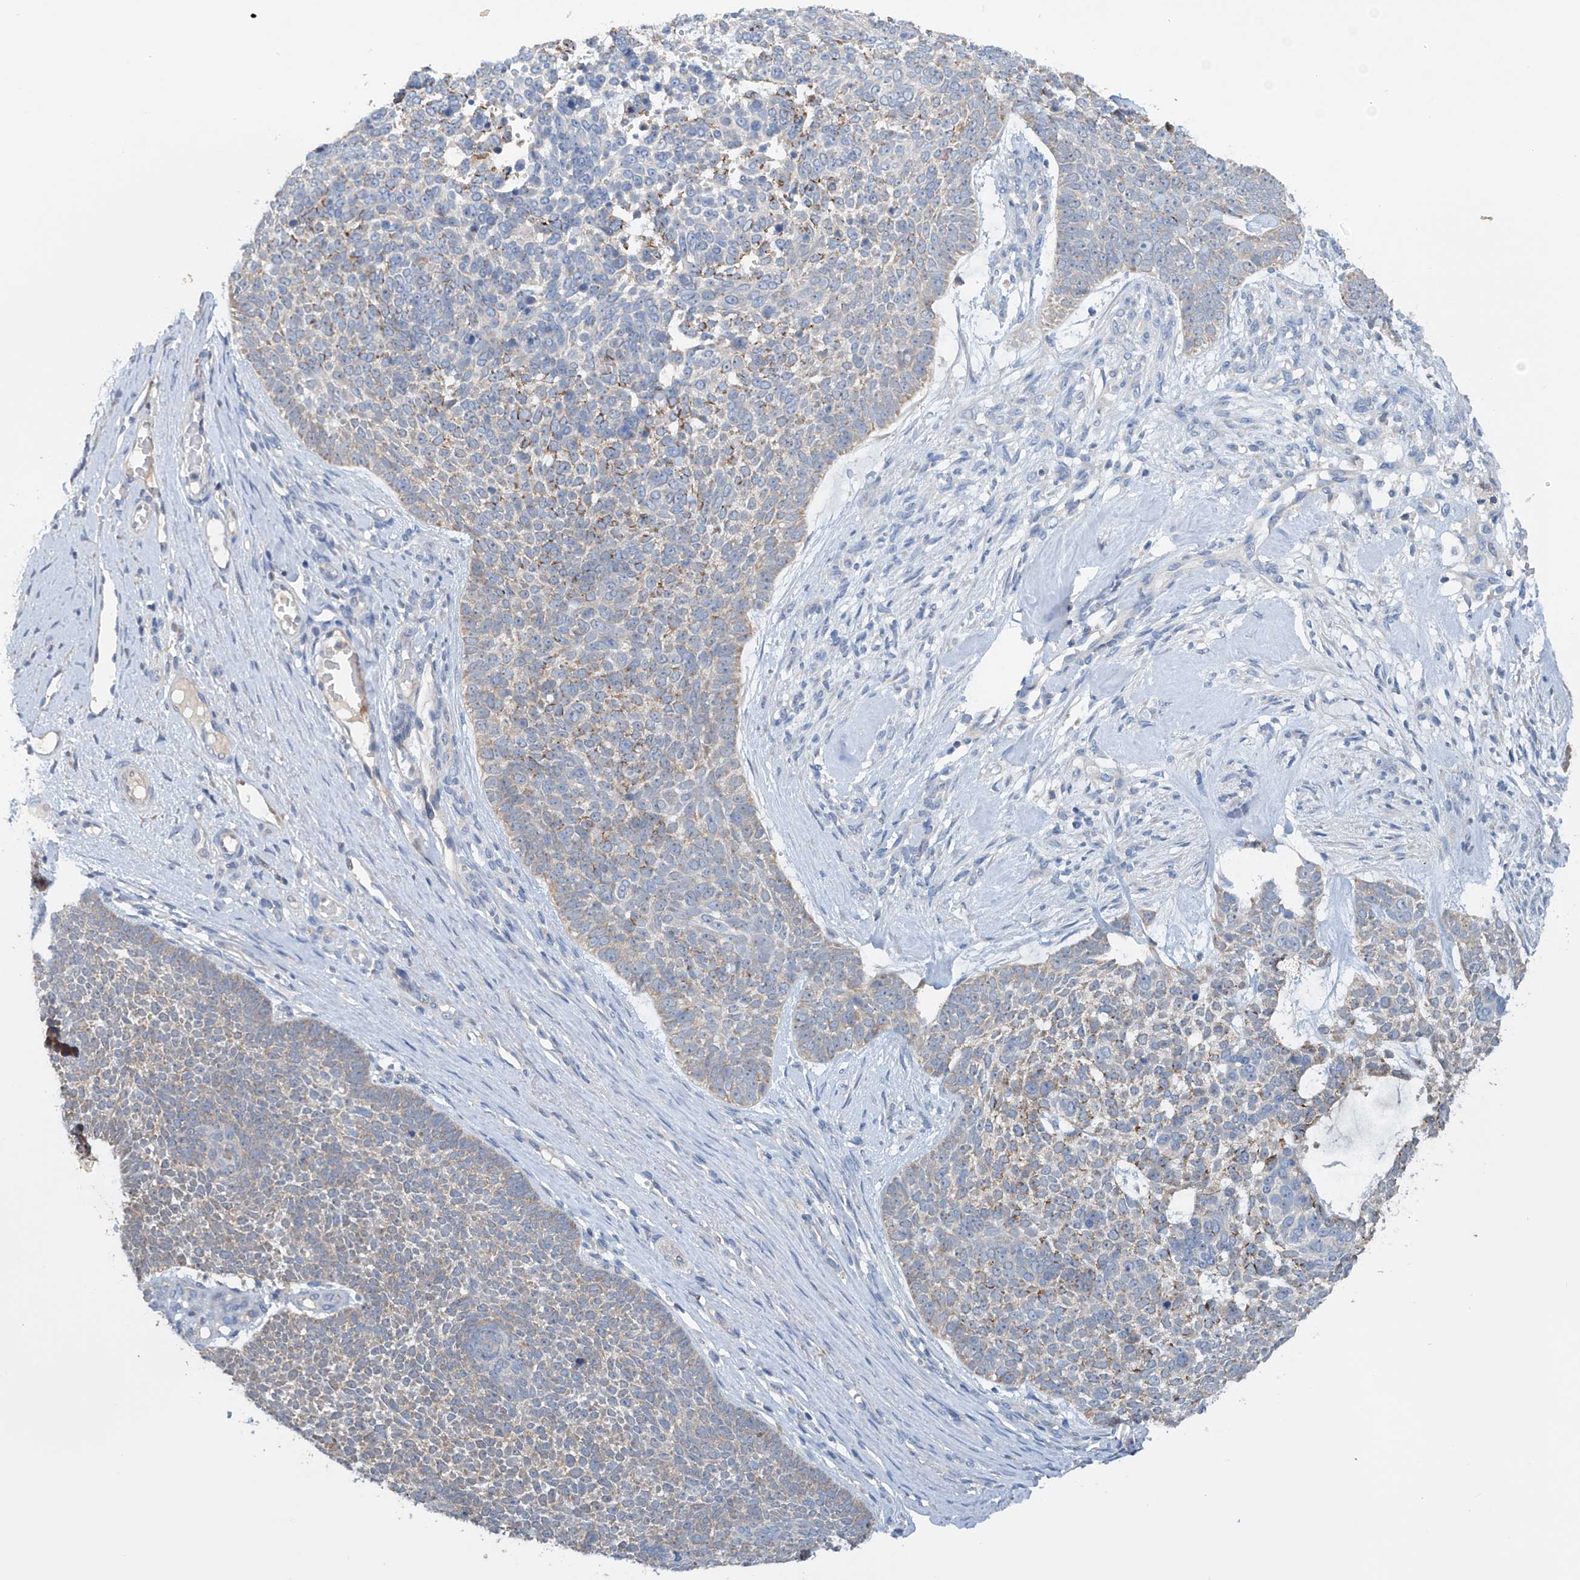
{"staining": {"intensity": "moderate", "quantity": "25%-75%", "location": "cytoplasmic/membranous"}, "tissue": "skin cancer", "cell_type": "Tumor cells", "image_type": "cancer", "snomed": [{"axis": "morphology", "description": "Basal cell carcinoma"}, {"axis": "topography", "description": "Skin"}], "caption": "The micrograph displays a brown stain indicating the presence of a protein in the cytoplasmic/membranous of tumor cells in basal cell carcinoma (skin). The protein is shown in brown color, while the nuclei are stained blue.", "gene": "GPC4", "patient": {"sex": "female", "age": 81}}